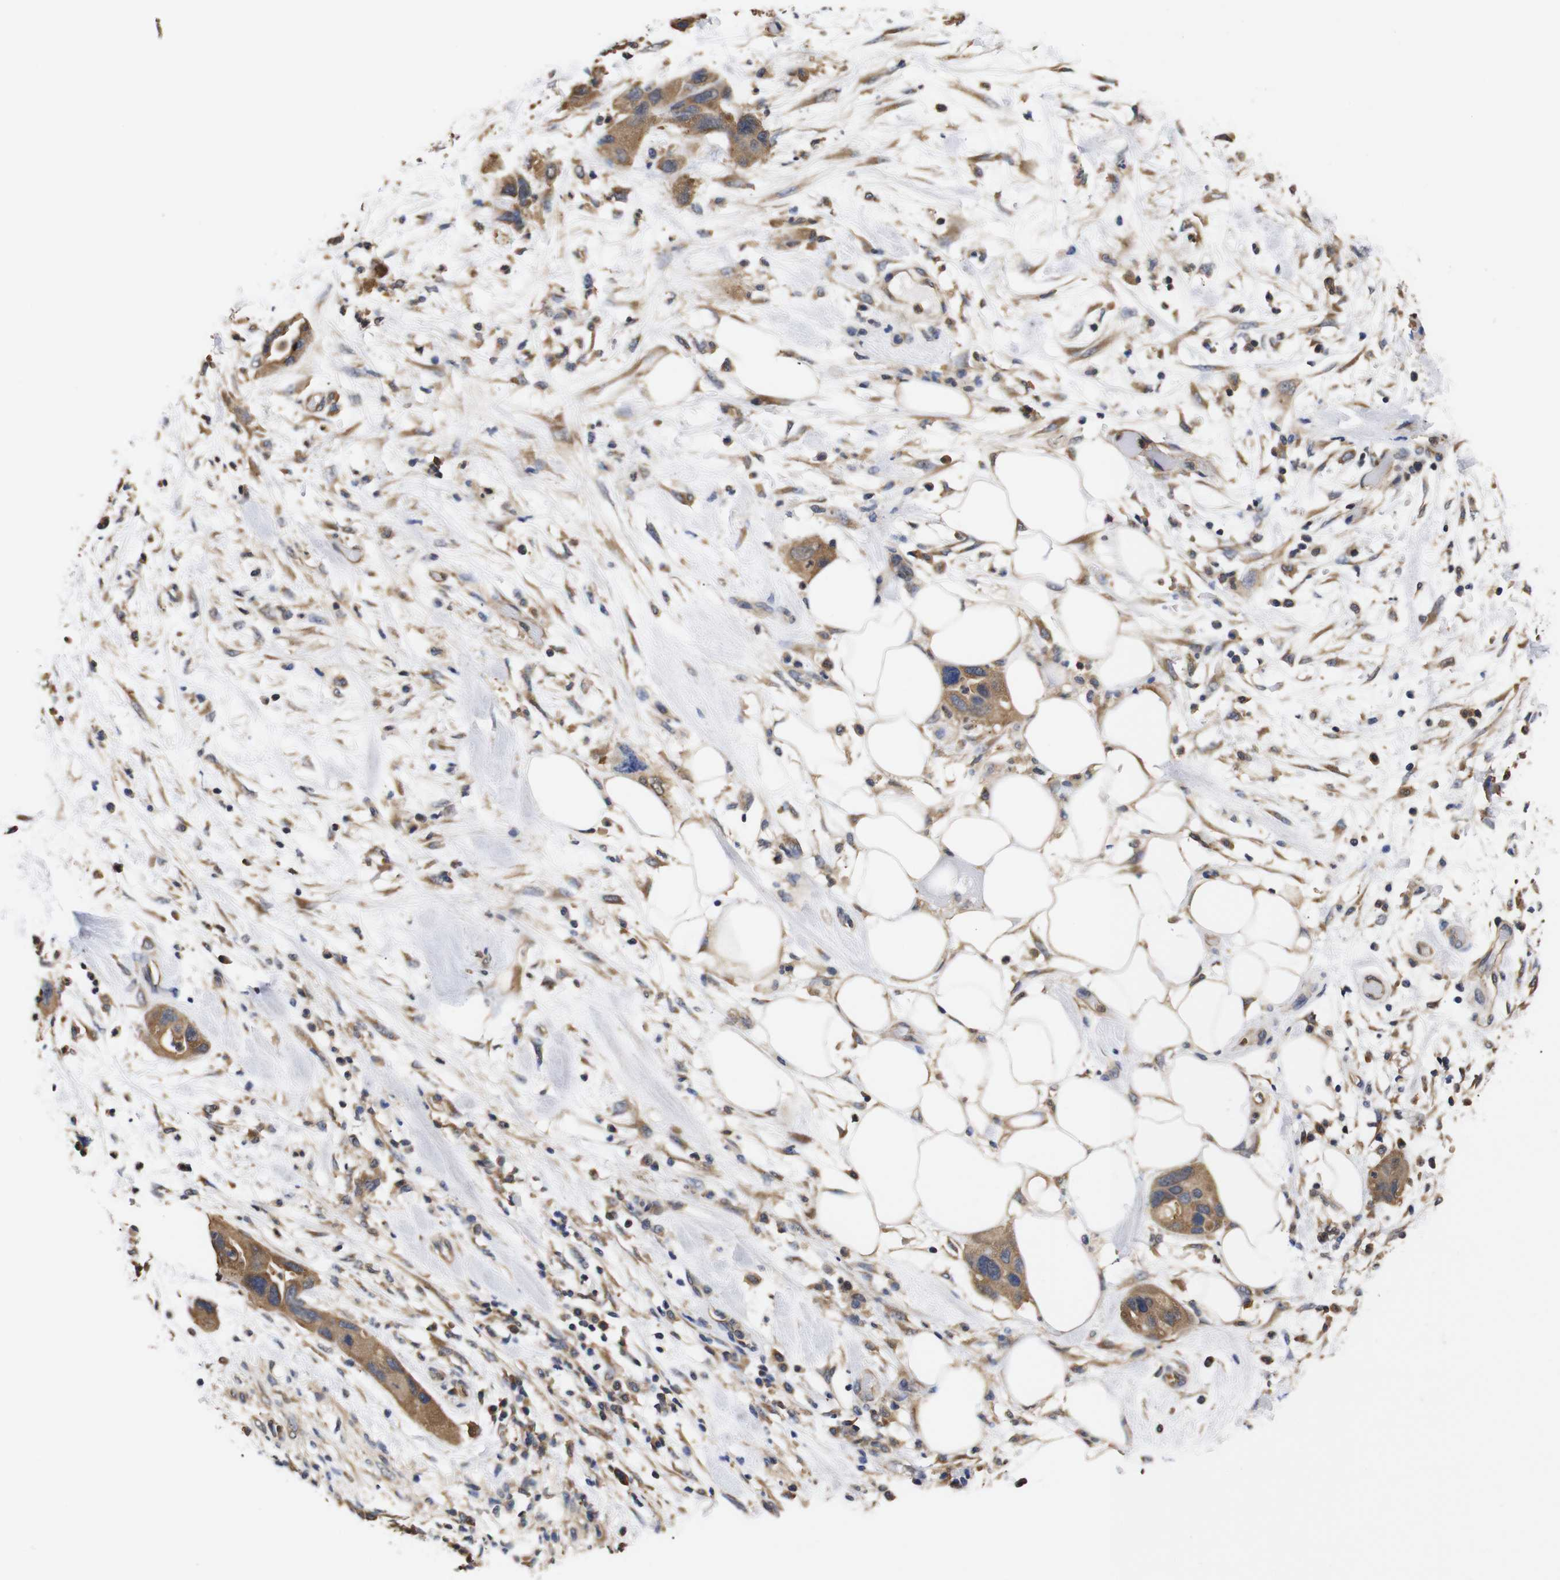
{"staining": {"intensity": "moderate", "quantity": ">75%", "location": "cytoplasmic/membranous"}, "tissue": "pancreatic cancer", "cell_type": "Tumor cells", "image_type": "cancer", "snomed": [{"axis": "morphology", "description": "Adenocarcinoma, NOS"}, {"axis": "topography", "description": "Pancreas"}], "caption": "About >75% of tumor cells in human pancreatic cancer (adenocarcinoma) exhibit moderate cytoplasmic/membranous protein expression as visualized by brown immunohistochemical staining.", "gene": "LRRCC1", "patient": {"sex": "female", "age": 71}}